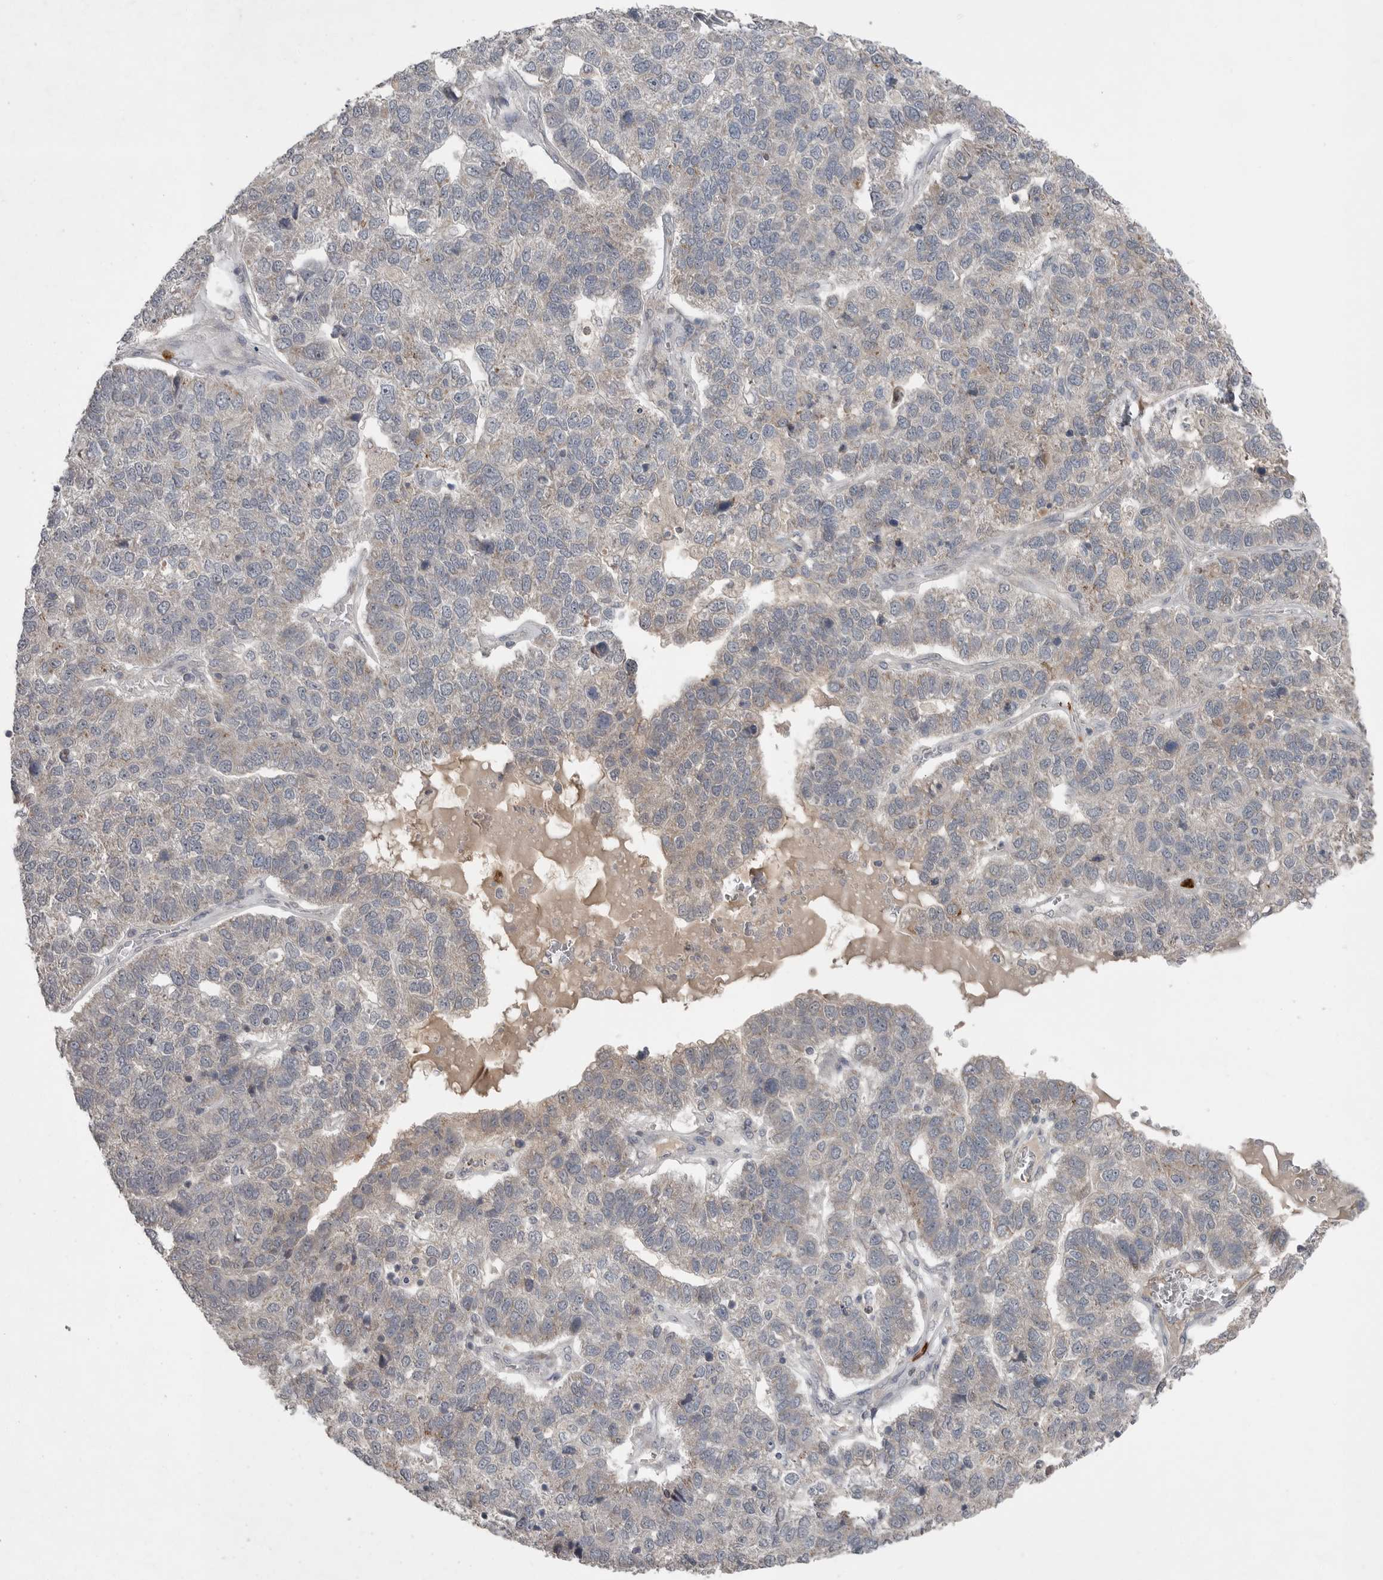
{"staining": {"intensity": "weak", "quantity": "<25%", "location": "cytoplasmic/membranous"}, "tissue": "pancreatic cancer", "cell_type": "Tumor cells", "image_type": "cancer", "snomed": [{"axis": "morphology", "description": "Adenocarcinoma, NOS"}, {"axis": "topography", "description": "Pancreas"}], "caption": "IHC of adenocarcinoma (pancreatic) displays no expression in tumor cells.", "gene": "SCP2", "patient": {"sex": "female", "age": 61}}